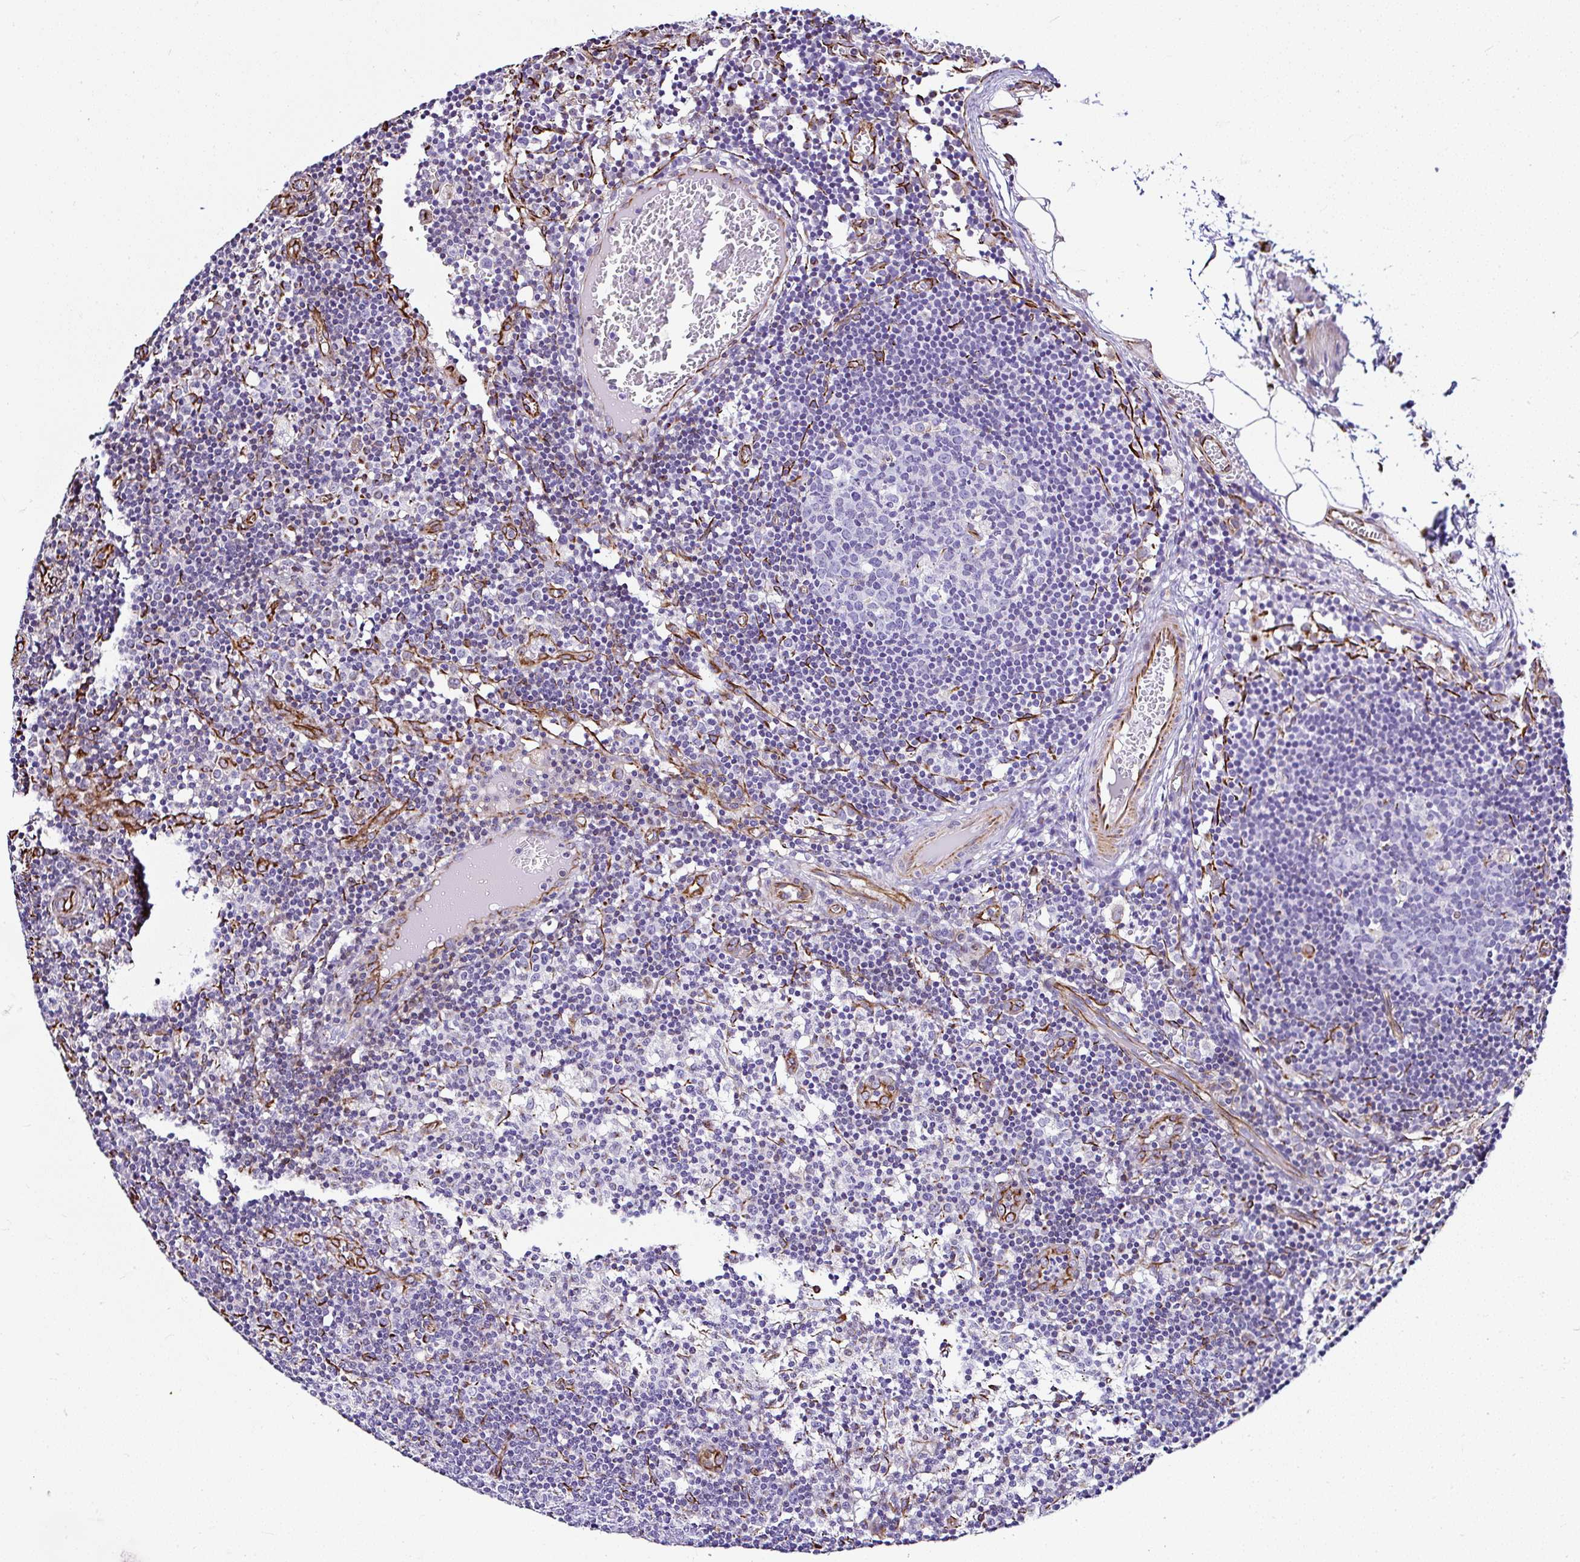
{"staining": {"intensity": "negative", "quantity": "none", "location": "none"}, "tissue": "lymph node", "cell_type": "Germinal center cells", "image_type": "normal", "snomed": [{"axis": "morphology", "description": "Normal tissue, NOS"}, {"axis": "topography", "description": "Lymph node"}], "caption": "Germinal center cells are negative for brown protein staining in normal lymph node. Brightfield microscopy of IHC stained with DAB (3,3'-diaminobenzidine) (brown) and hematoxylin (blue), captured at high magnification.", "gene": "DEPDC5", "patient": {"sex": "female", "age": 45}}